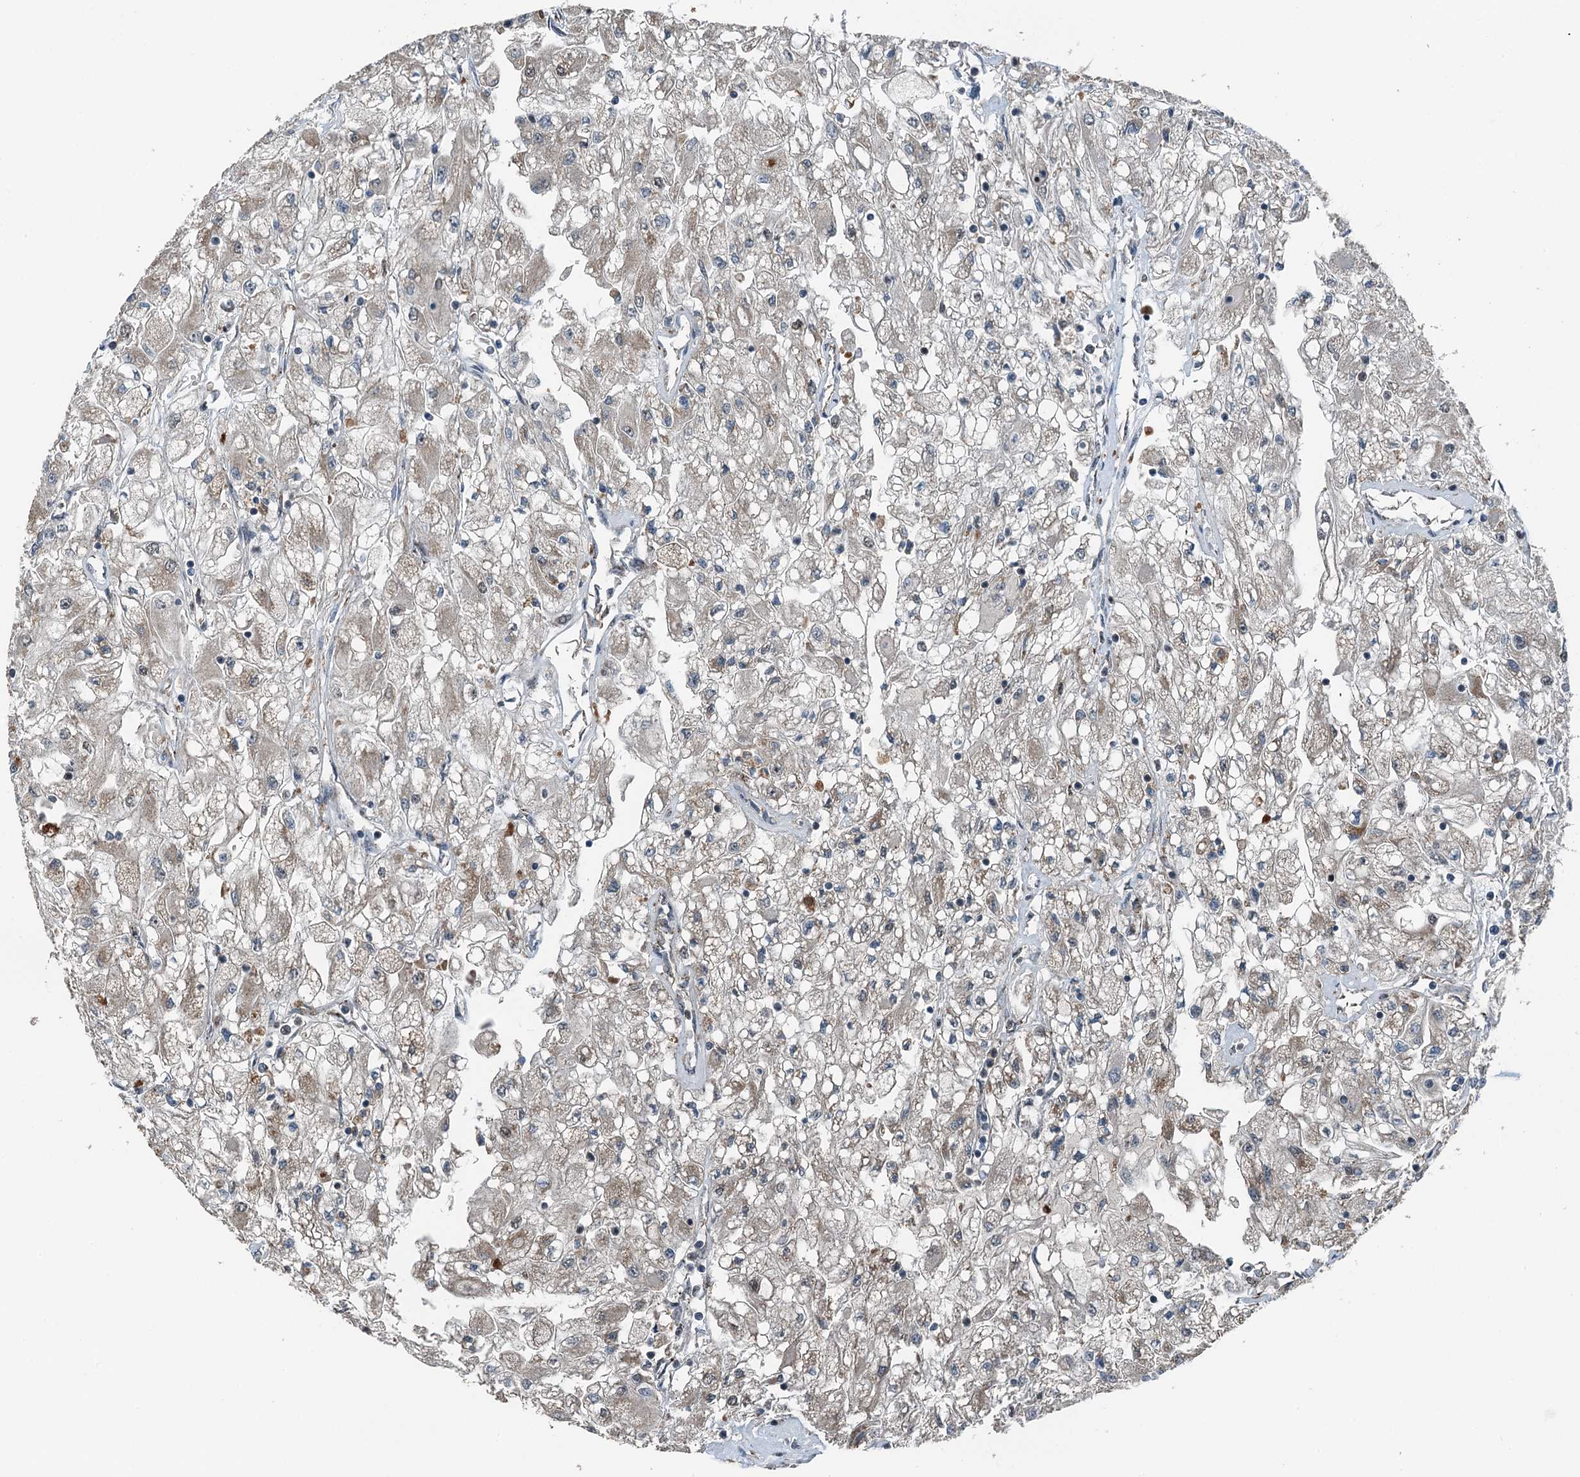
{"staining": {"intensity": "weak", "quantity": "<25%", "location": "cytoplasmic/membranous"}, "tissue": "renal cancer", "cell_type": "Tumor cells", "image_type": "cancer", "snomed": [{"axis": "morphology", "description": "Adenocarcinoma, NOS"}, {"axis": "topography", "description": "Kidney"}], "caption": "DAB immunohistochemical staining of renal cancer displays no significant staining in tumor cells. (DAB immunohistochemistry with hematoxylin counter stain).", "gene": "BMERB1", "patient": {"sex": "male", "age": 80}}